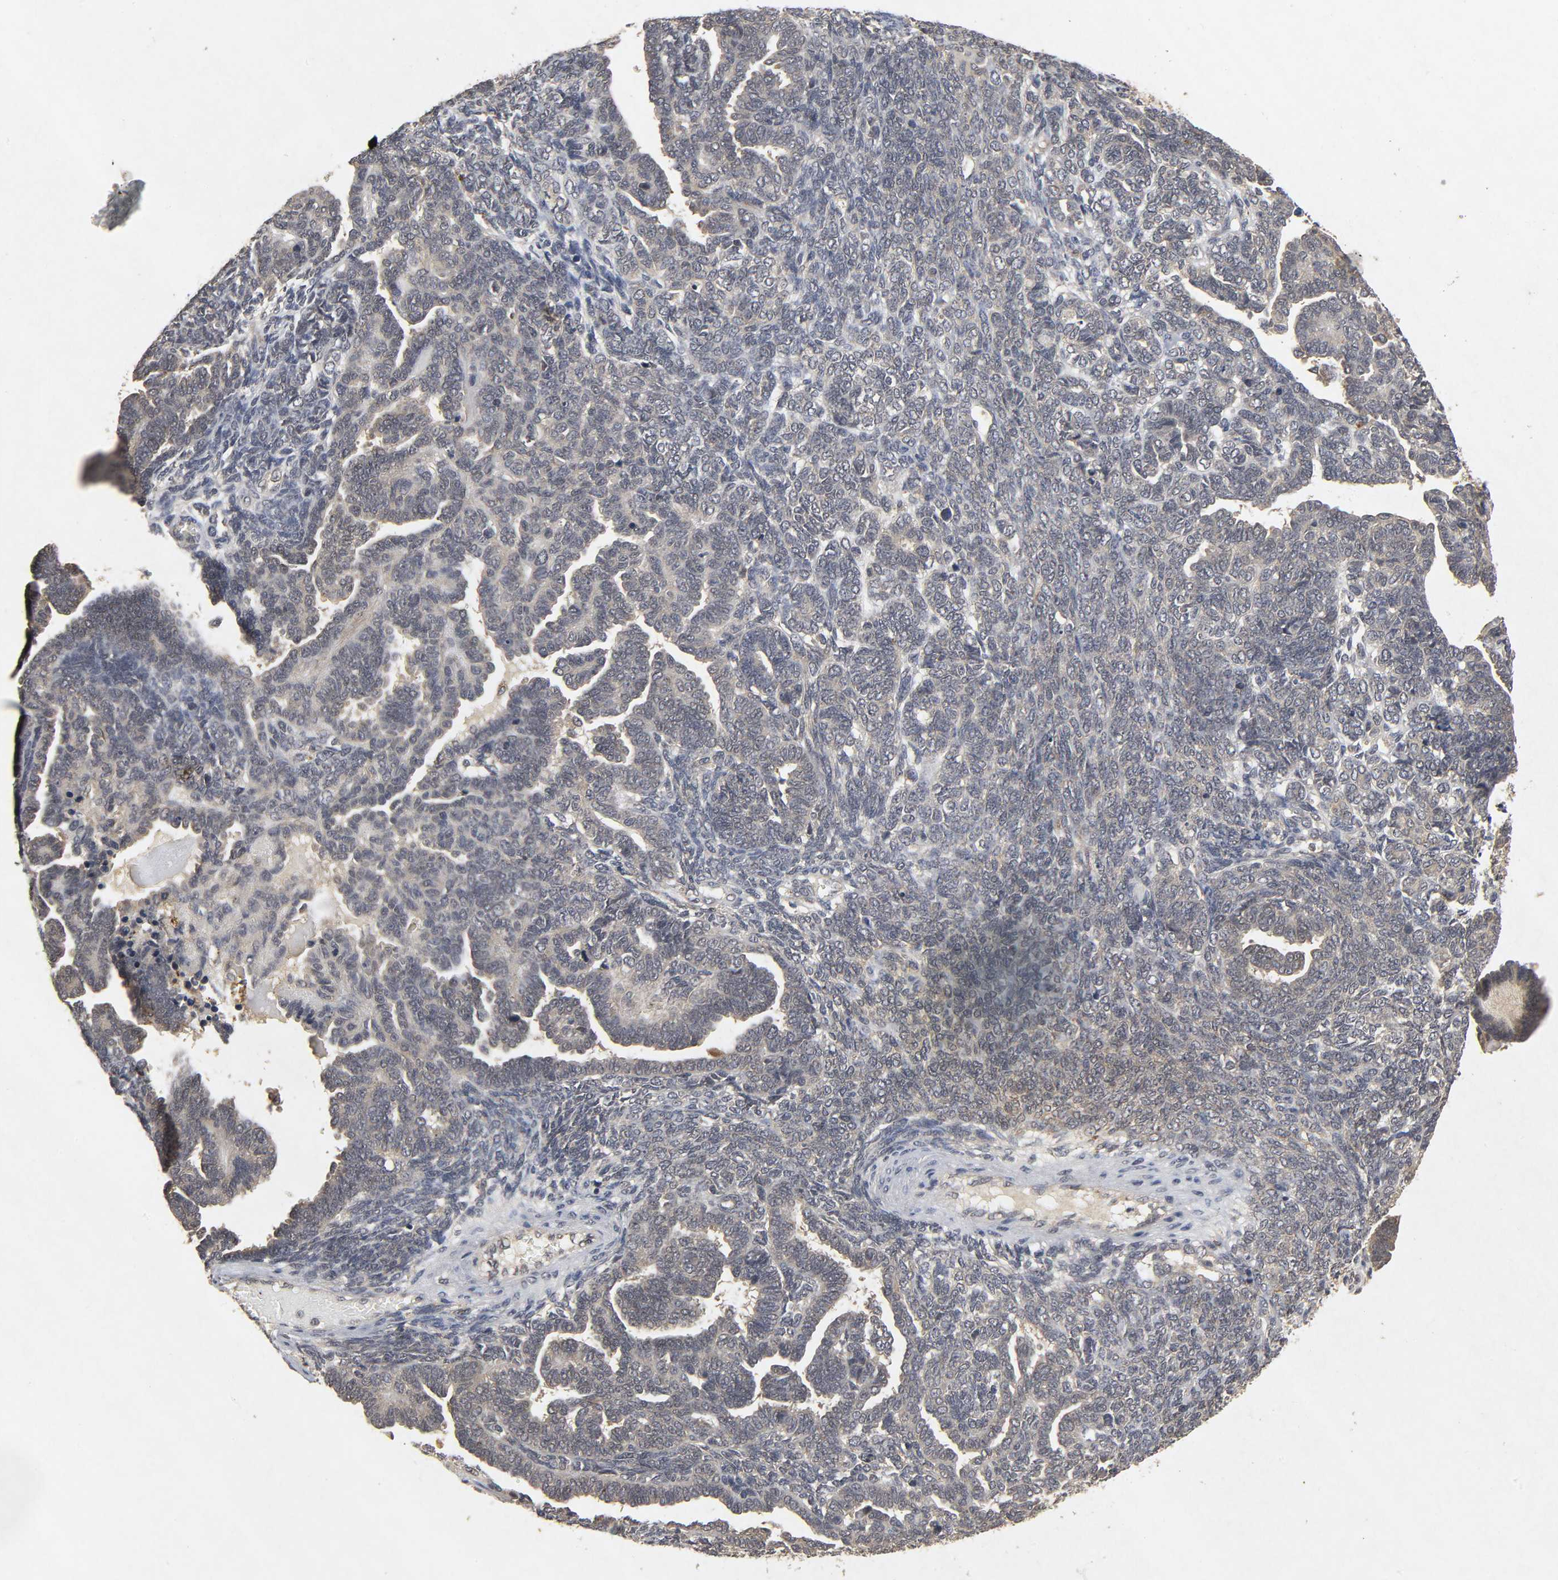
{"staining": {"intensity": "weak", "quantity": "<25%", "location": "cytoplasmic/membranous"}, "tissue": "endometrial cancer", "cell_type": "Tumor cells", "image_type": "cancer", "snomed": [{"axis": "morphology", "description": "Neoplasm, malignant, NOS"}, {"axis": "topography", "description": "Endometrium"}], "caption": "Tumor cells are negative for brown protein staining in endometrial neoplasm (malignant).", "gene": "TRAF6", "patient": {"sex": "female", "age": 74}}